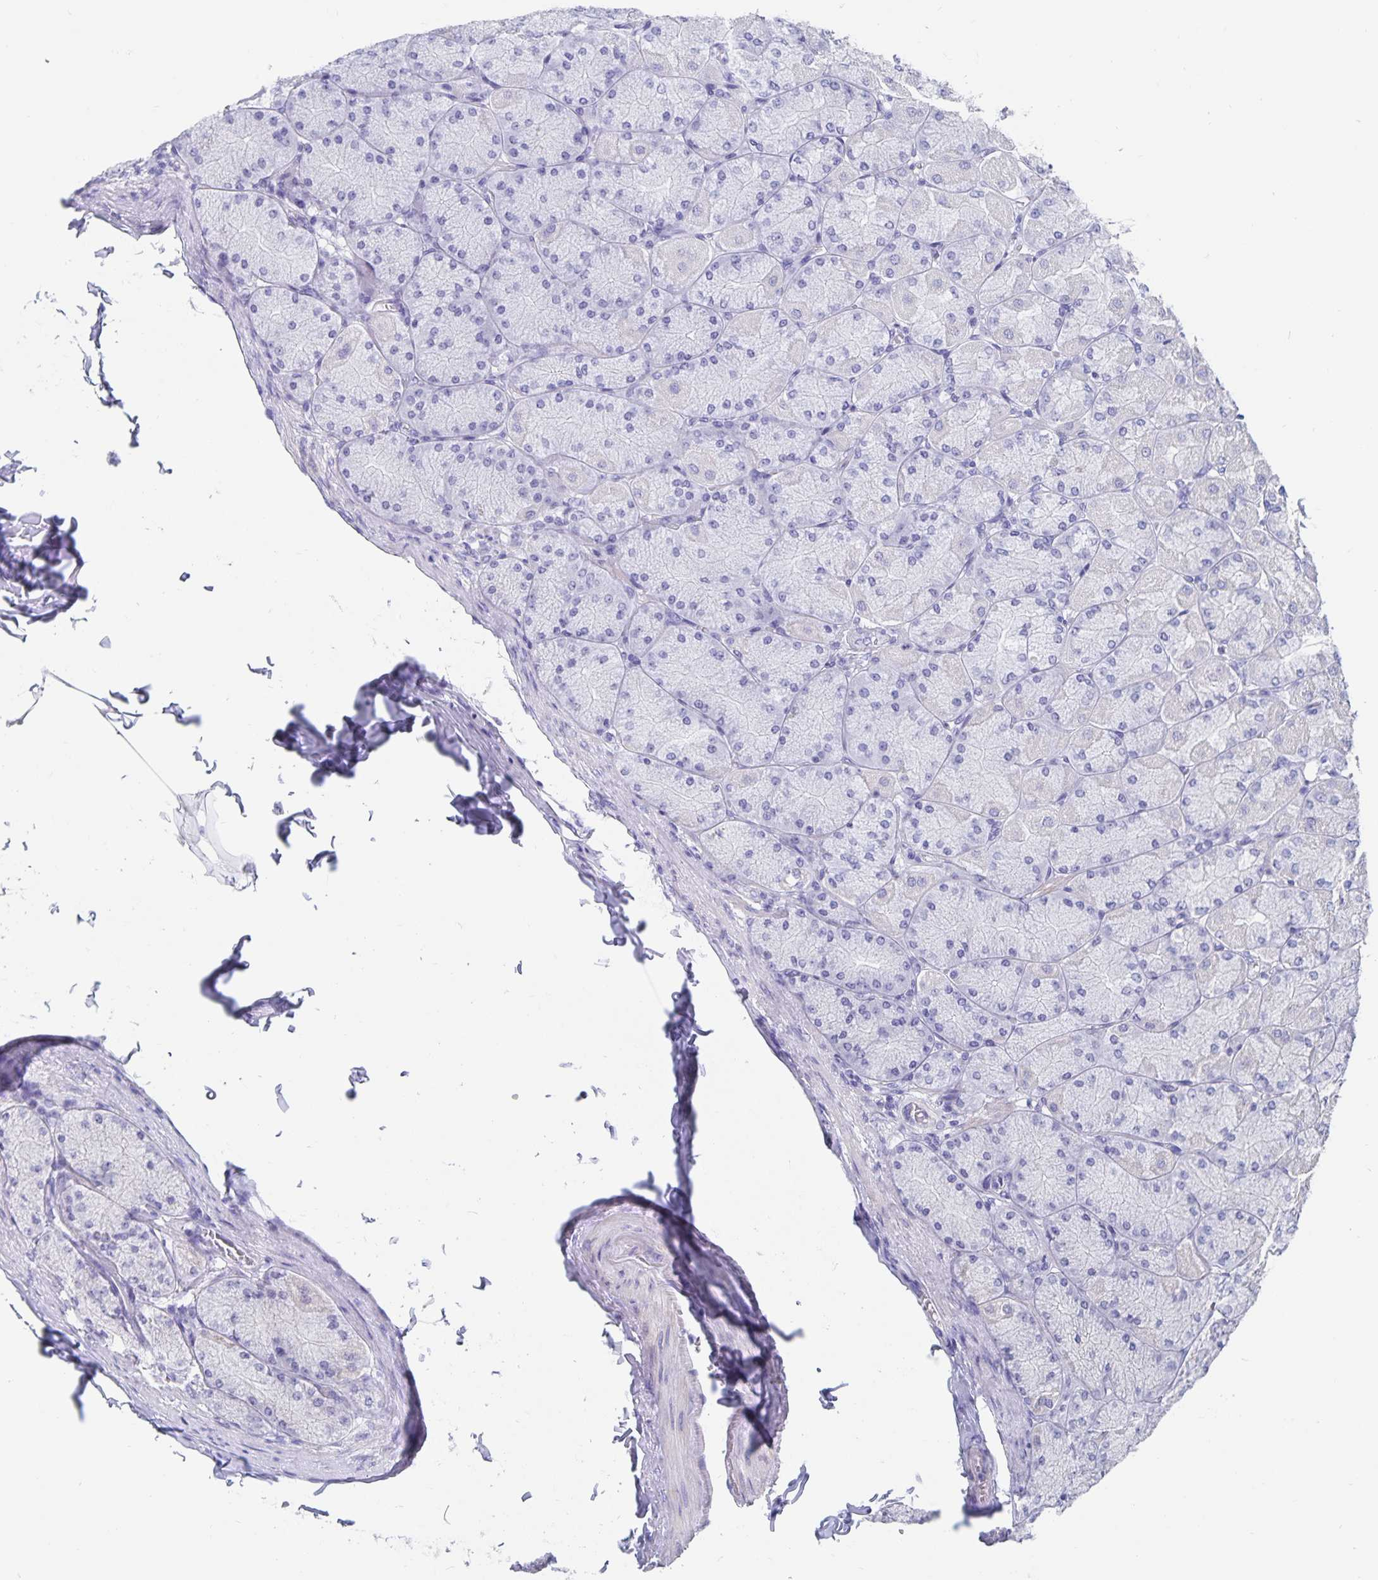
{"staining": {"intensity": "negative", "quantity": "none", "location": "none"}, "tissue": "stomach", "cell_type": "Glandular cells", "image_type": "normal", "snomed": [{"axis": "morphology", "description": "Normal tissue, NOS"}, {"axis": "topography", "description": "Stomach, upper"}], "caption": "The histopathology image demonstrates no significant positivity in glandular cells of stomach. (DAB immunohistochemistry, high magnification).", "gene": "BAG6", "patient": {"sex": "female", "age": 56}}